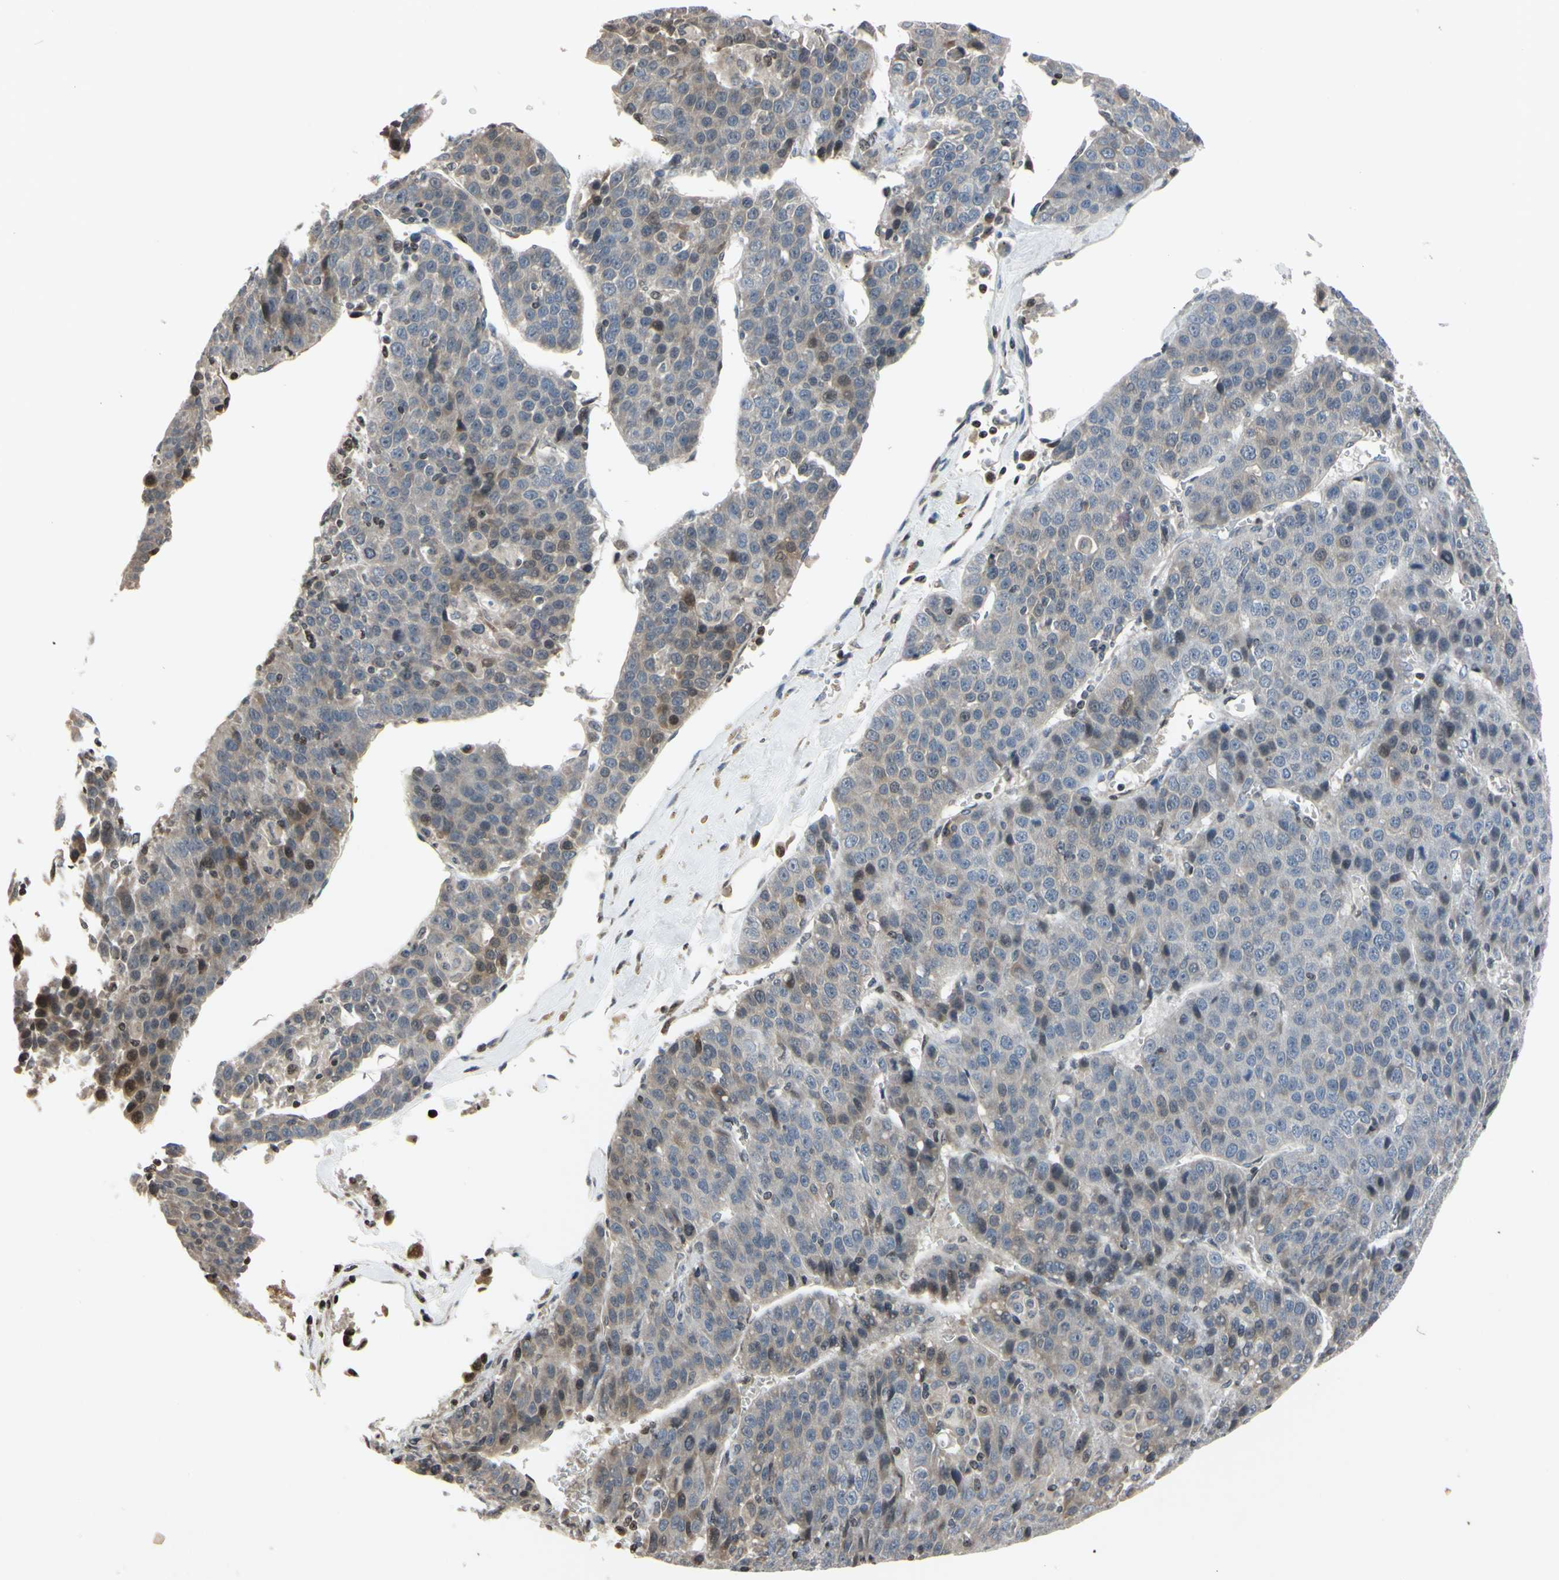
{"staining": {"intensity": "moderate", "quantity": "<25%", "location": "nuclear"}, "tissue": "liver cancer", "cell_type": "Tumor cells", "image_type": "cancer", "snomed": [{"axis": "morphology", "description": "Carcinoma, Hepatocellular, NOS"}, {"axis": "topography", "description": "Liver"}], "caption": "Moderate nuclear expression for a protein is identified in approximately <25% of tumor cells of liver hepatocellular carcinoma using immunohistochemistry.", "gene": "ARG1", "patient": {"sex": "female", "age": 53}}